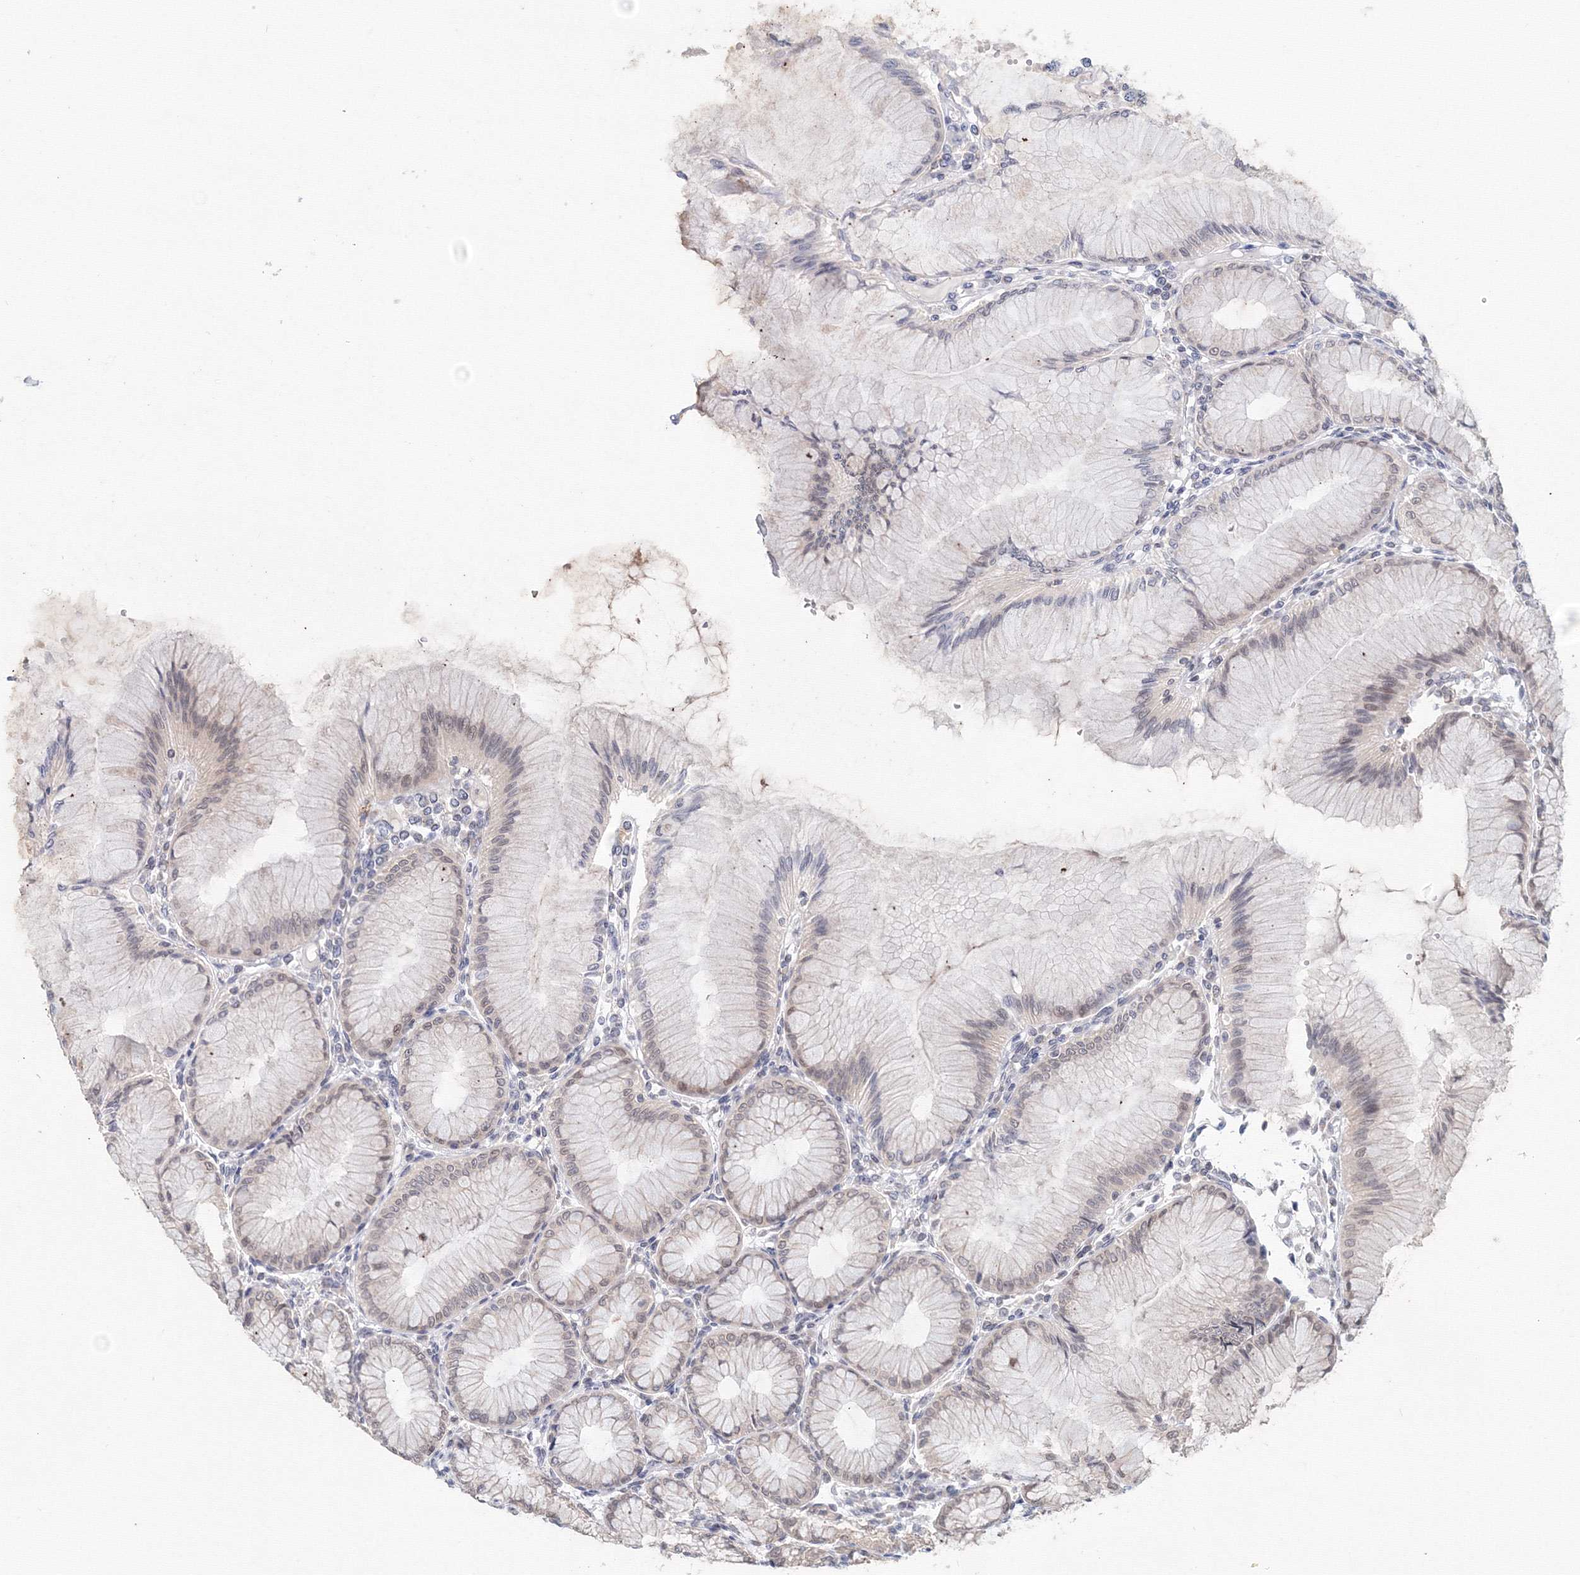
{"staining": {"intensity": "weak", "quantity": "25%-75%", "location": "cytoplasmic/membranous,nuclear"}, "tissue": "stomach", "cell_type": "Glandular cells", "image_type": "normal", "snomed": [{"axis": "morphology", "description": "Normal tissue, NOS"}, {"axis": "topography", "description": "Stomach"}], "caption": "IHC of normal human stomach exhibits low levels of weak cytoplasmic/membranous,nuclear positivity in approximately 25%-75% of glandular cells. (DAB IHC, brown staining for protein, blue staining for nuclei).", "gene": "SLC7A7", "patient": {"sex": "female", "age": 57}}